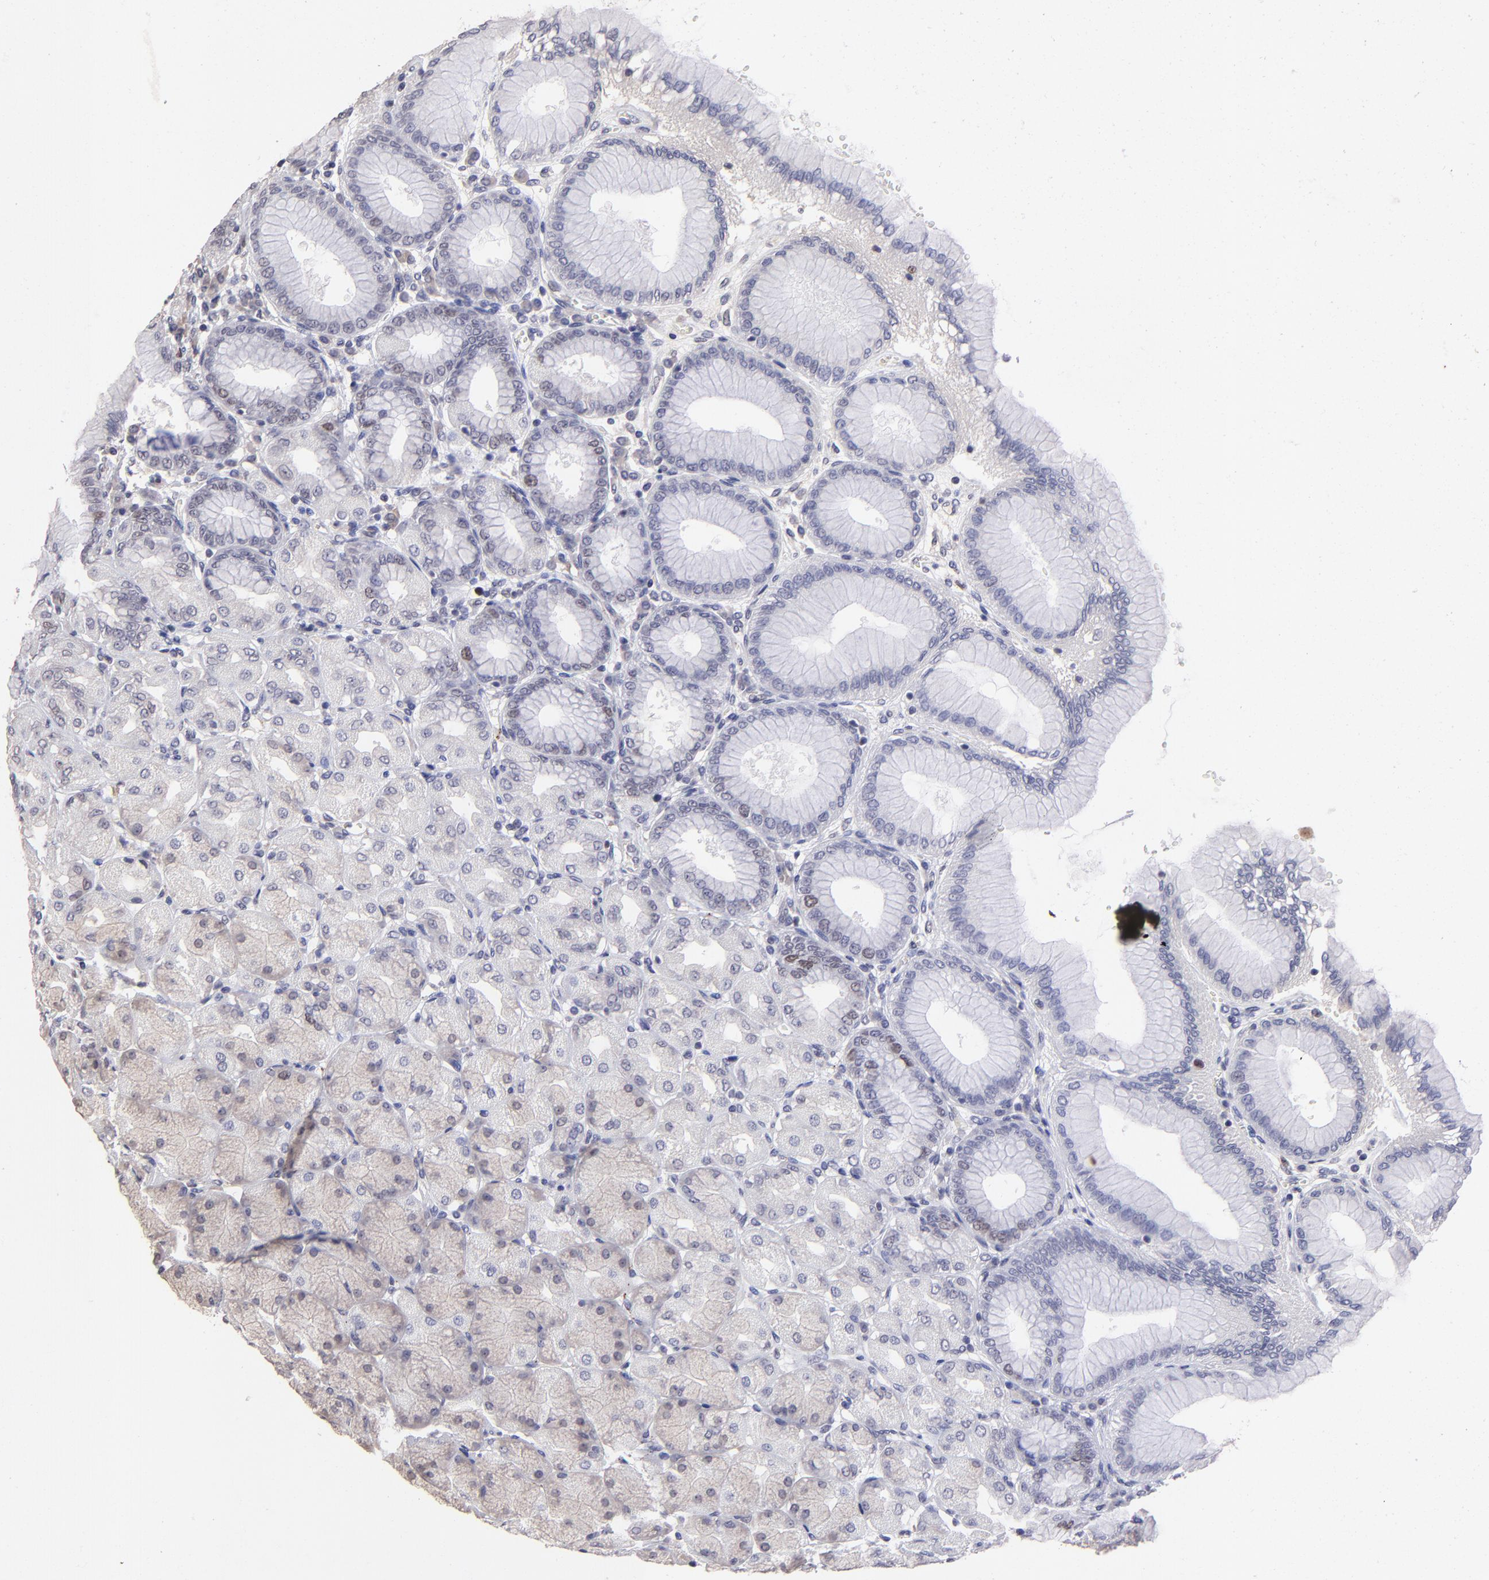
{"staining": {"intensity": "moderate", "quantity": "<25%", "location": "nuclear"}, "tissue": "stomach", "cell_type": "Glandular cells", "image_type": "normal", "snomed": [{"axis": "morphology", "description": "Normal tissue, NOS"}, {"axis": "topography", "description": "Stomach, upper"}], "caption": "This photomicrograph displays IHC staining of normal stomach, with low moderate nuclear staining in approximately <25% of glandular cells.", "gene": "DNMT1", "patient": {"sex": "female", "age": 56}}